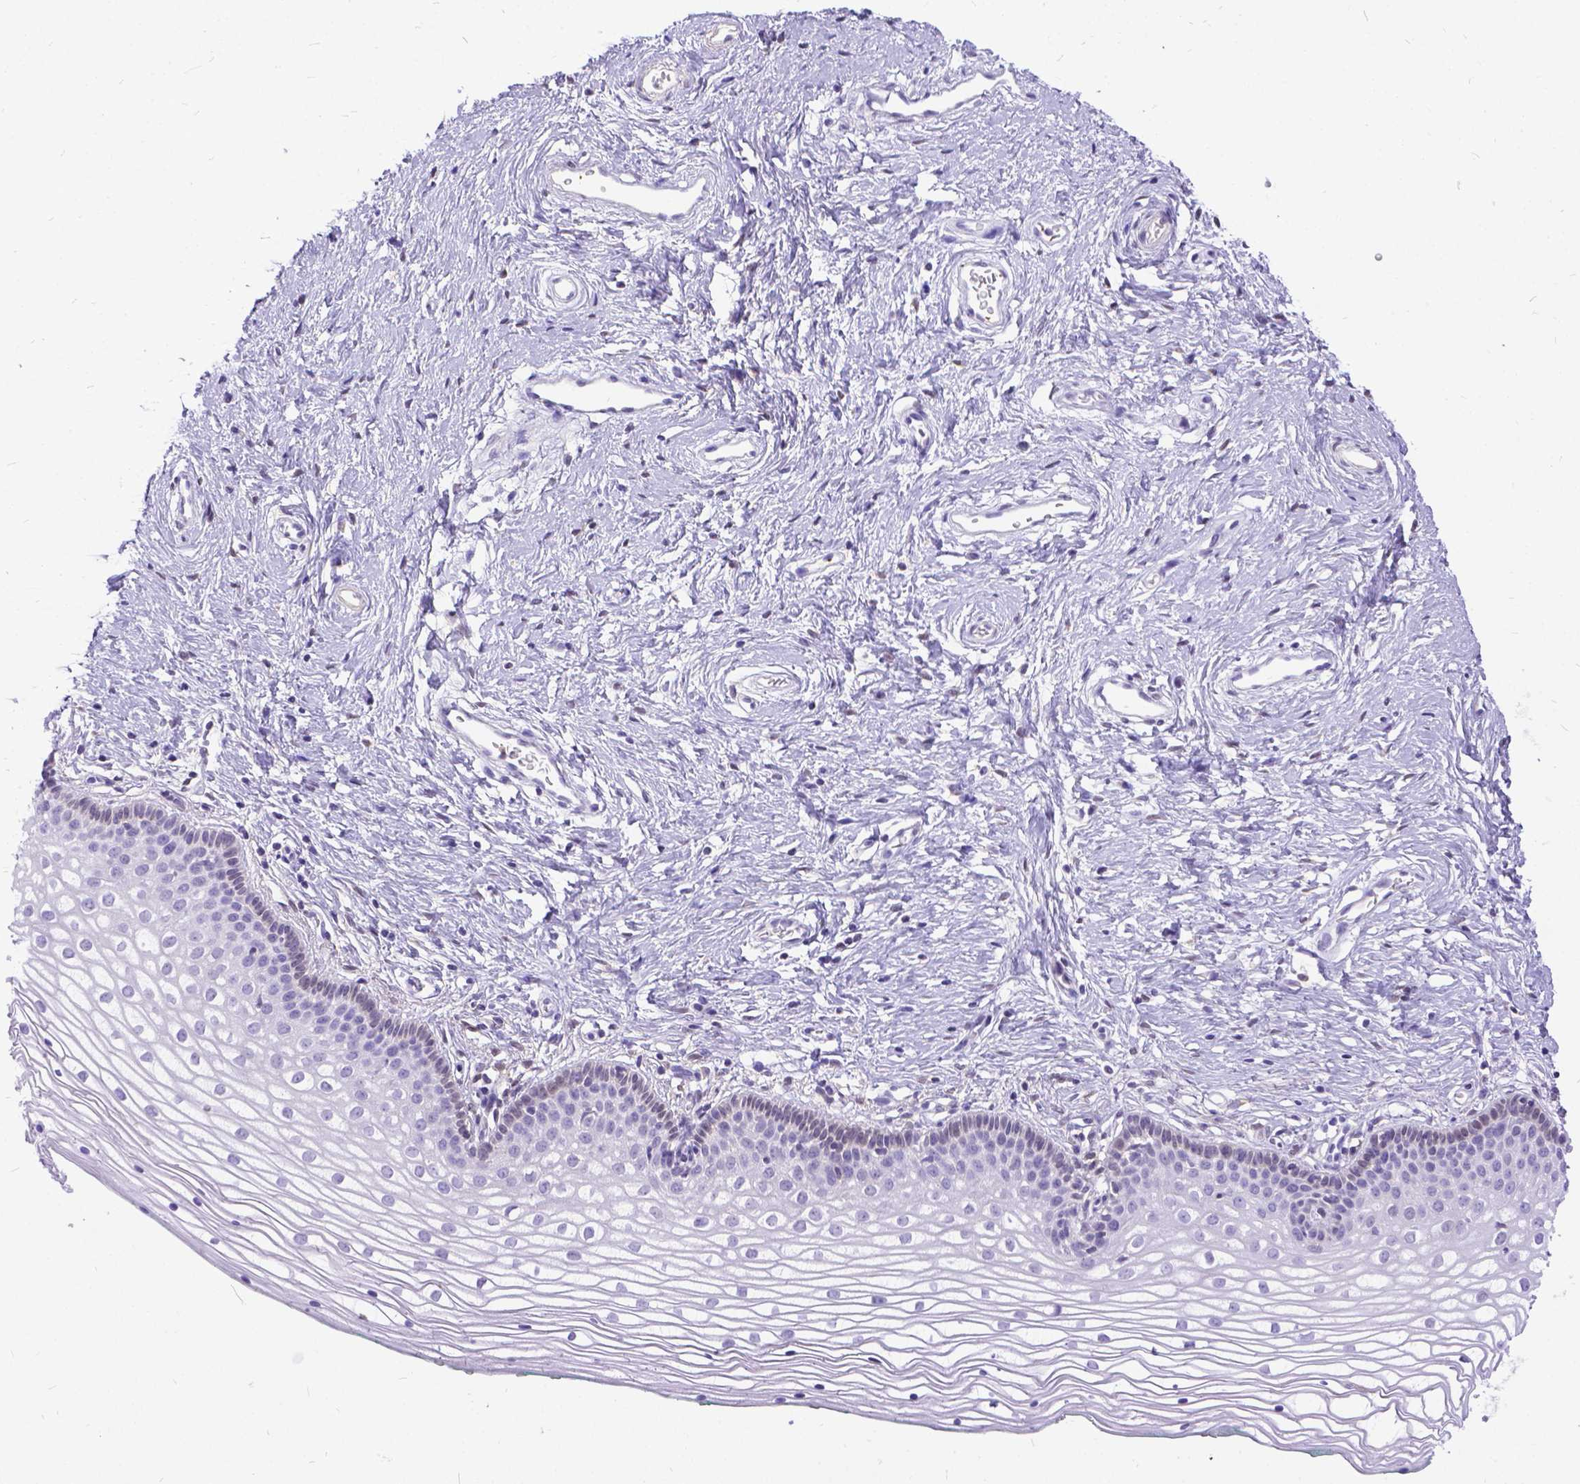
{"staining": {"intensity": "weak", "quantity": "<25%", "location": "nuclear"}, "tissue": "vagina", "cell_type": "Squamous epithelial cells", "image_type": "normal", "snomed": [{"axis": "morphology", "description": "Normal tissue, NOS"}, {"axis": "topography", "description": "Vagina"}], "caption": "This is an immunohistochemistry (IHC) micrograph of normal vagina. There is no expression in squamous epithelial cells.", "gene": "TMEM169", "patient": {"sex": "female", "age": 36}}